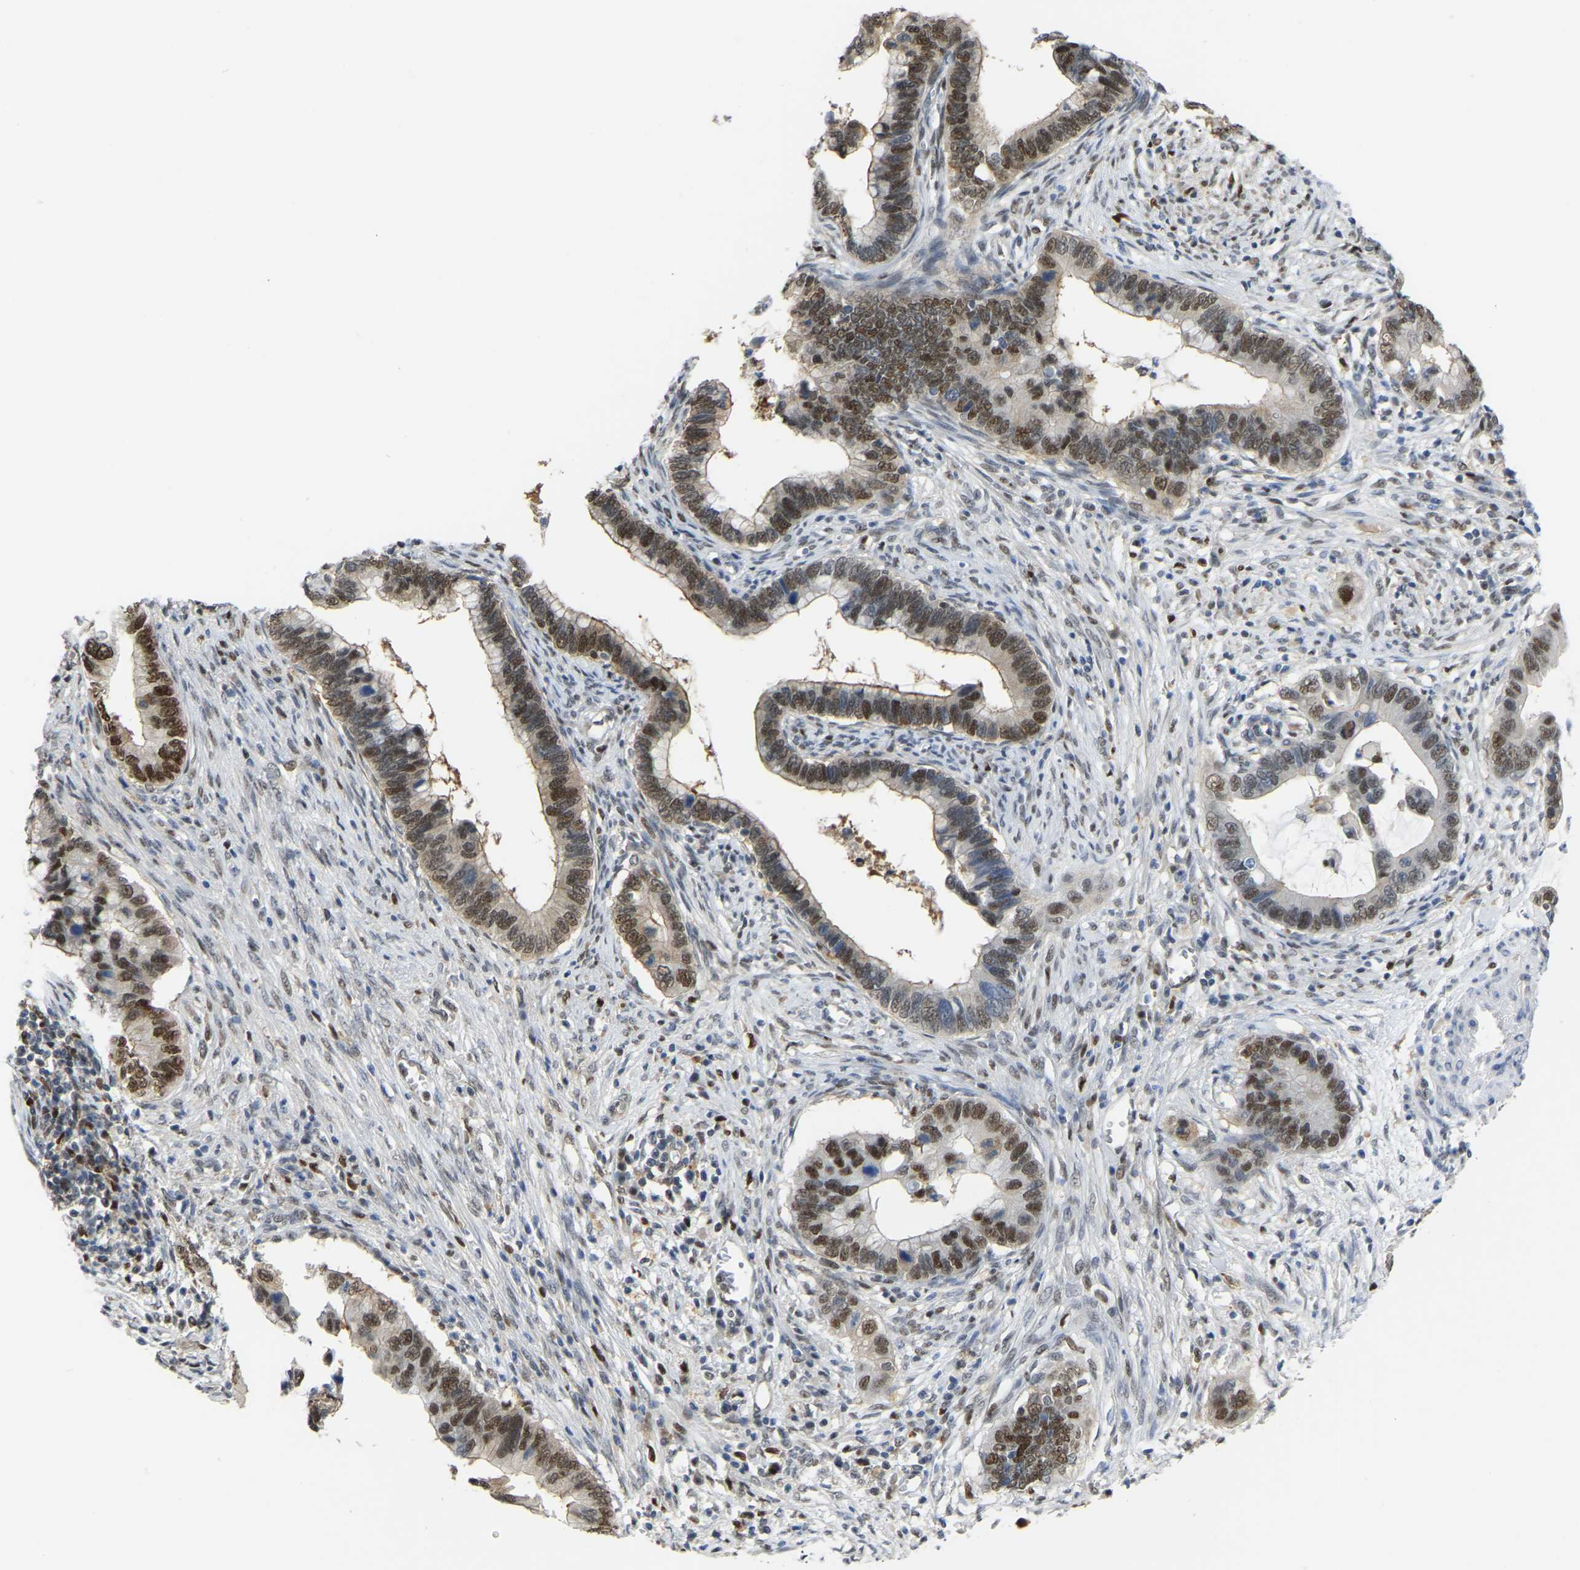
{"staining": {"intensity": "moderate", "quantity": ">75%", "location": "nuclear"}, "tissue": "cervical cancer", "cell_type": "Tumor cells", "image_type": "cancer", "snomed": [{"axis": "morphology", "description": "Adenocarcinoma, NOS"}, {"axis": "topography", "description": "Cervix"}], "caption": "Cervical adenocarcinoma tissue exhibits moderate nuclear positivity in approximately >75% of tumor cells", "gene": "KLRG2", "patient": {"sex": "female", "age": 44}}